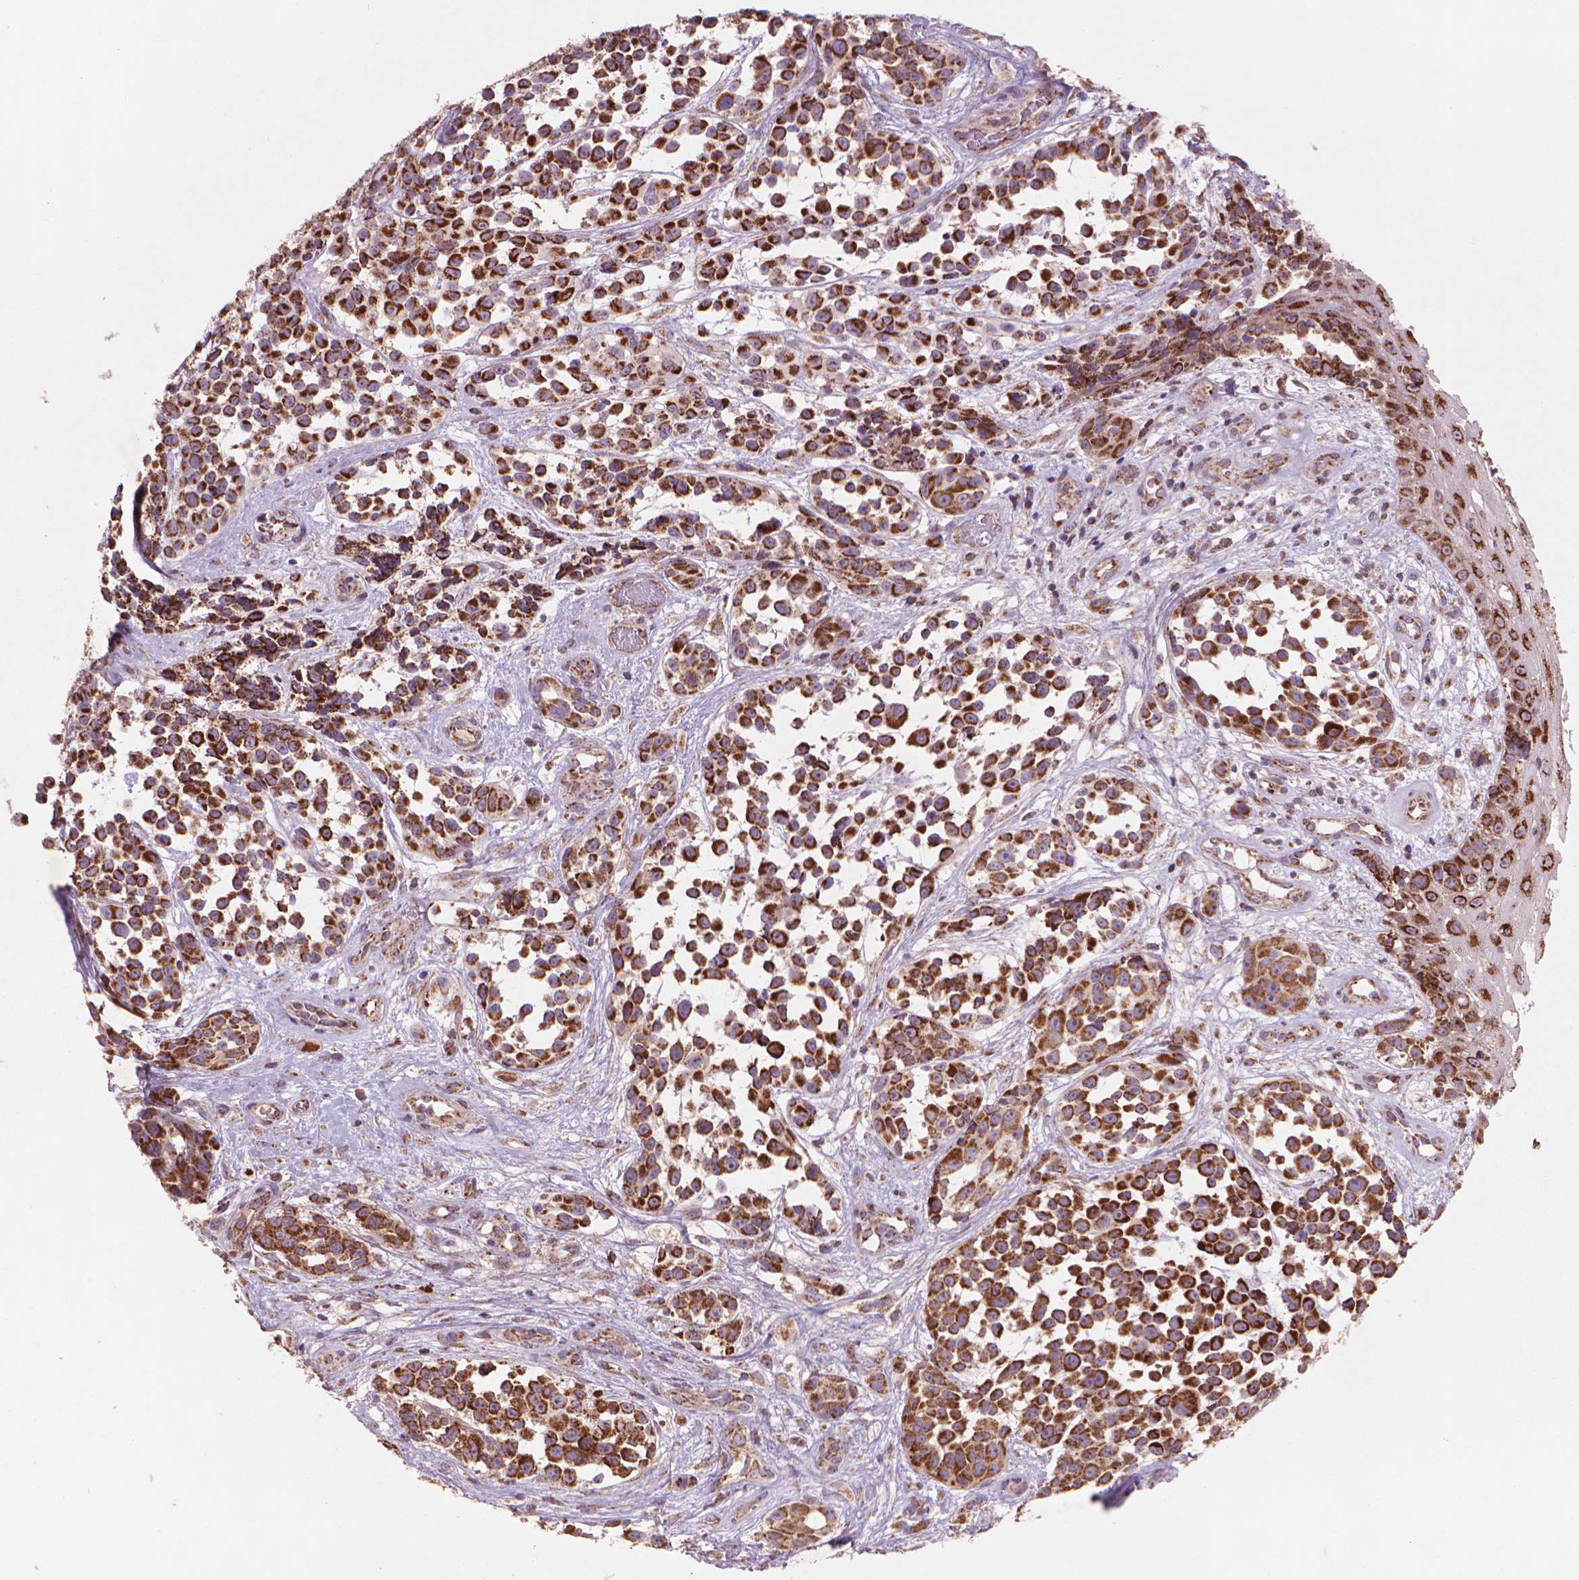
{"staining": {"intensity": "strong", "quantity": ">75%", "location": "cytoplasmic/membranous"}, "tissue": "melanoma", "cell_type": "Tumor cells", "image_type": "cancer", "snomed": [{"axis": "morphology", "description": "Malignant melanoma, NOS"}, {"axis": "topography", "description": "Skin"}], "caption": "Immunohistochemical staining of human melanoma exhibits high levels of strong cytoplasmic/membranous staining in approximately >75% of tumor cells.", "gene": "NLRX1", "patient": {"sex": "female", "age": 88}}